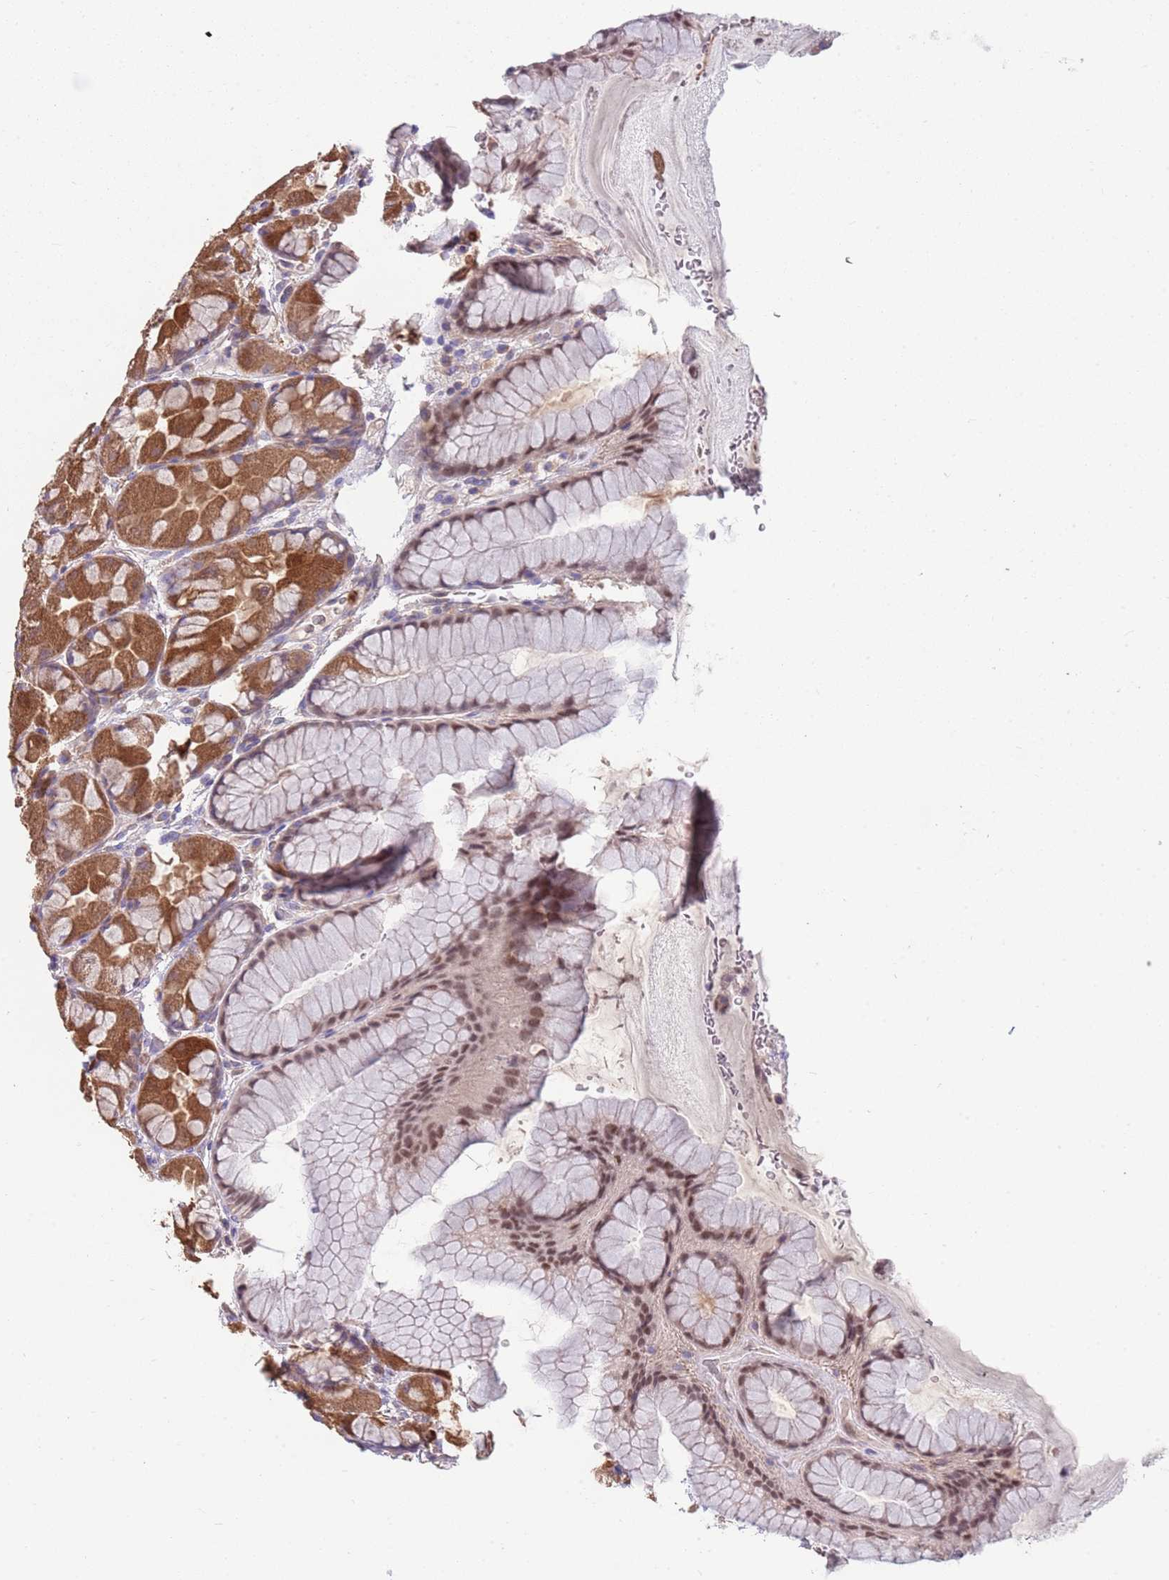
{"staining": {"intensity": "moderate", "quantity": ">75%", "location": "cytoplasmic/membranous,nuclear"}, "tissue": "stomach", "cell_type": "Glandular cells", "image_type": "normal", "snomed": [{"axis": "morphology", "description": "Normal tissue, NOS"}, {"axis": "topography", "description": "Stomach"}], "caption": "Immunohistochemical staining of normal stomach shows moderate cytoplasmic/membranous,nuclear protein positivity in about >75% of glandular cells.", "gene": "DDT", "patient": {"sex": "male", "age": 57}}